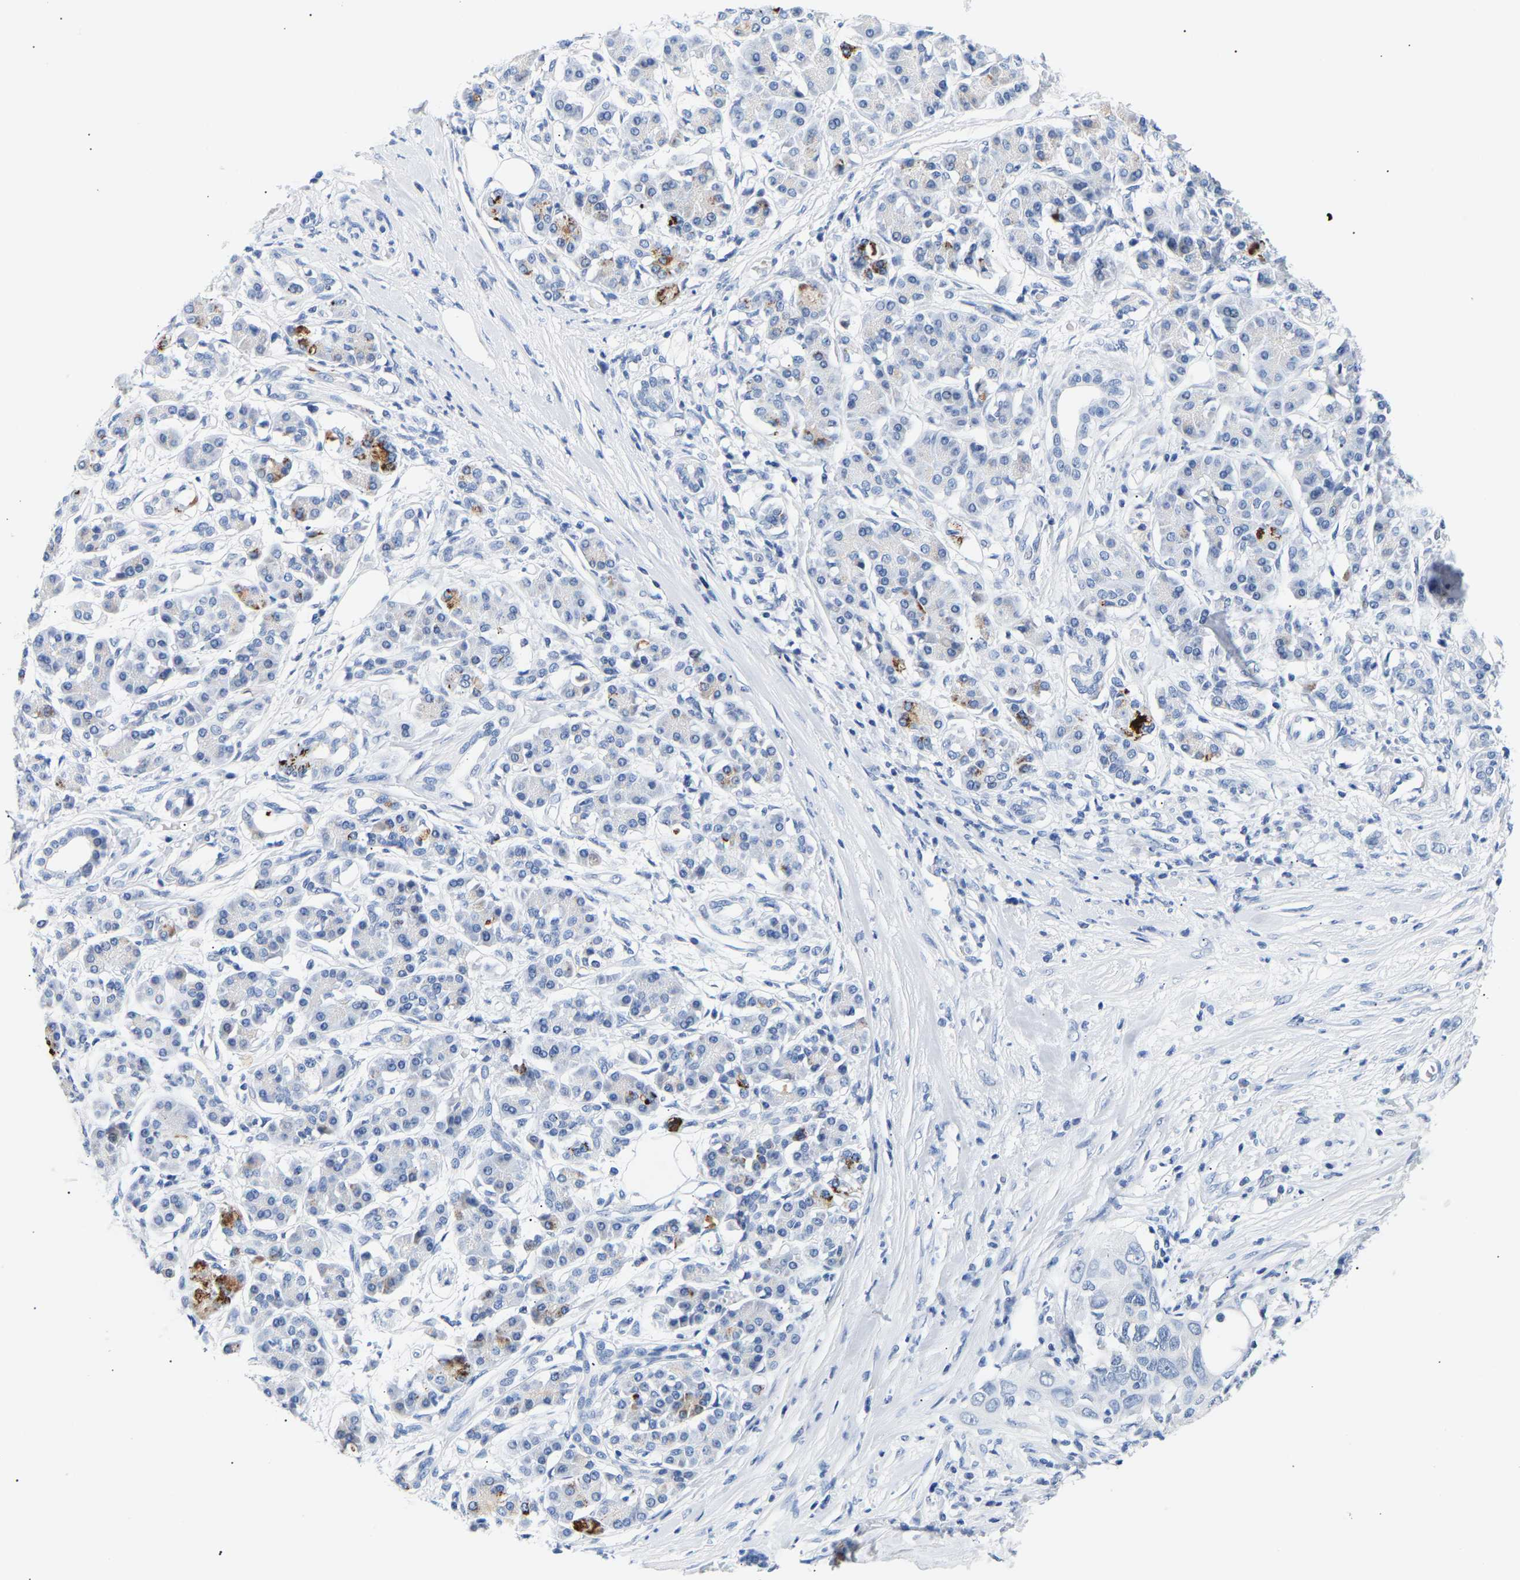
{"staining": {"intensity": "negative", "quantity": "none", "location": "none"}, "tissue": "pancreatic cancer", "cell_type": "Tumor cells", "image_type": "cancer", "snomed": [{"axis": "morphology", "description": "Adenocarcinoma, NOS"}, {"axis": "topography", "description": "Pancreas"}], "caption": "This histopathology image is of pancreatic cancer stained with immunohistochemistry (IHC) to label a protein in brown with the nuclei are counter-stained blue. There is no expression in tumor cells.", "gene": "SPINK2", "patient": {"sex": "female", "age": 56}}